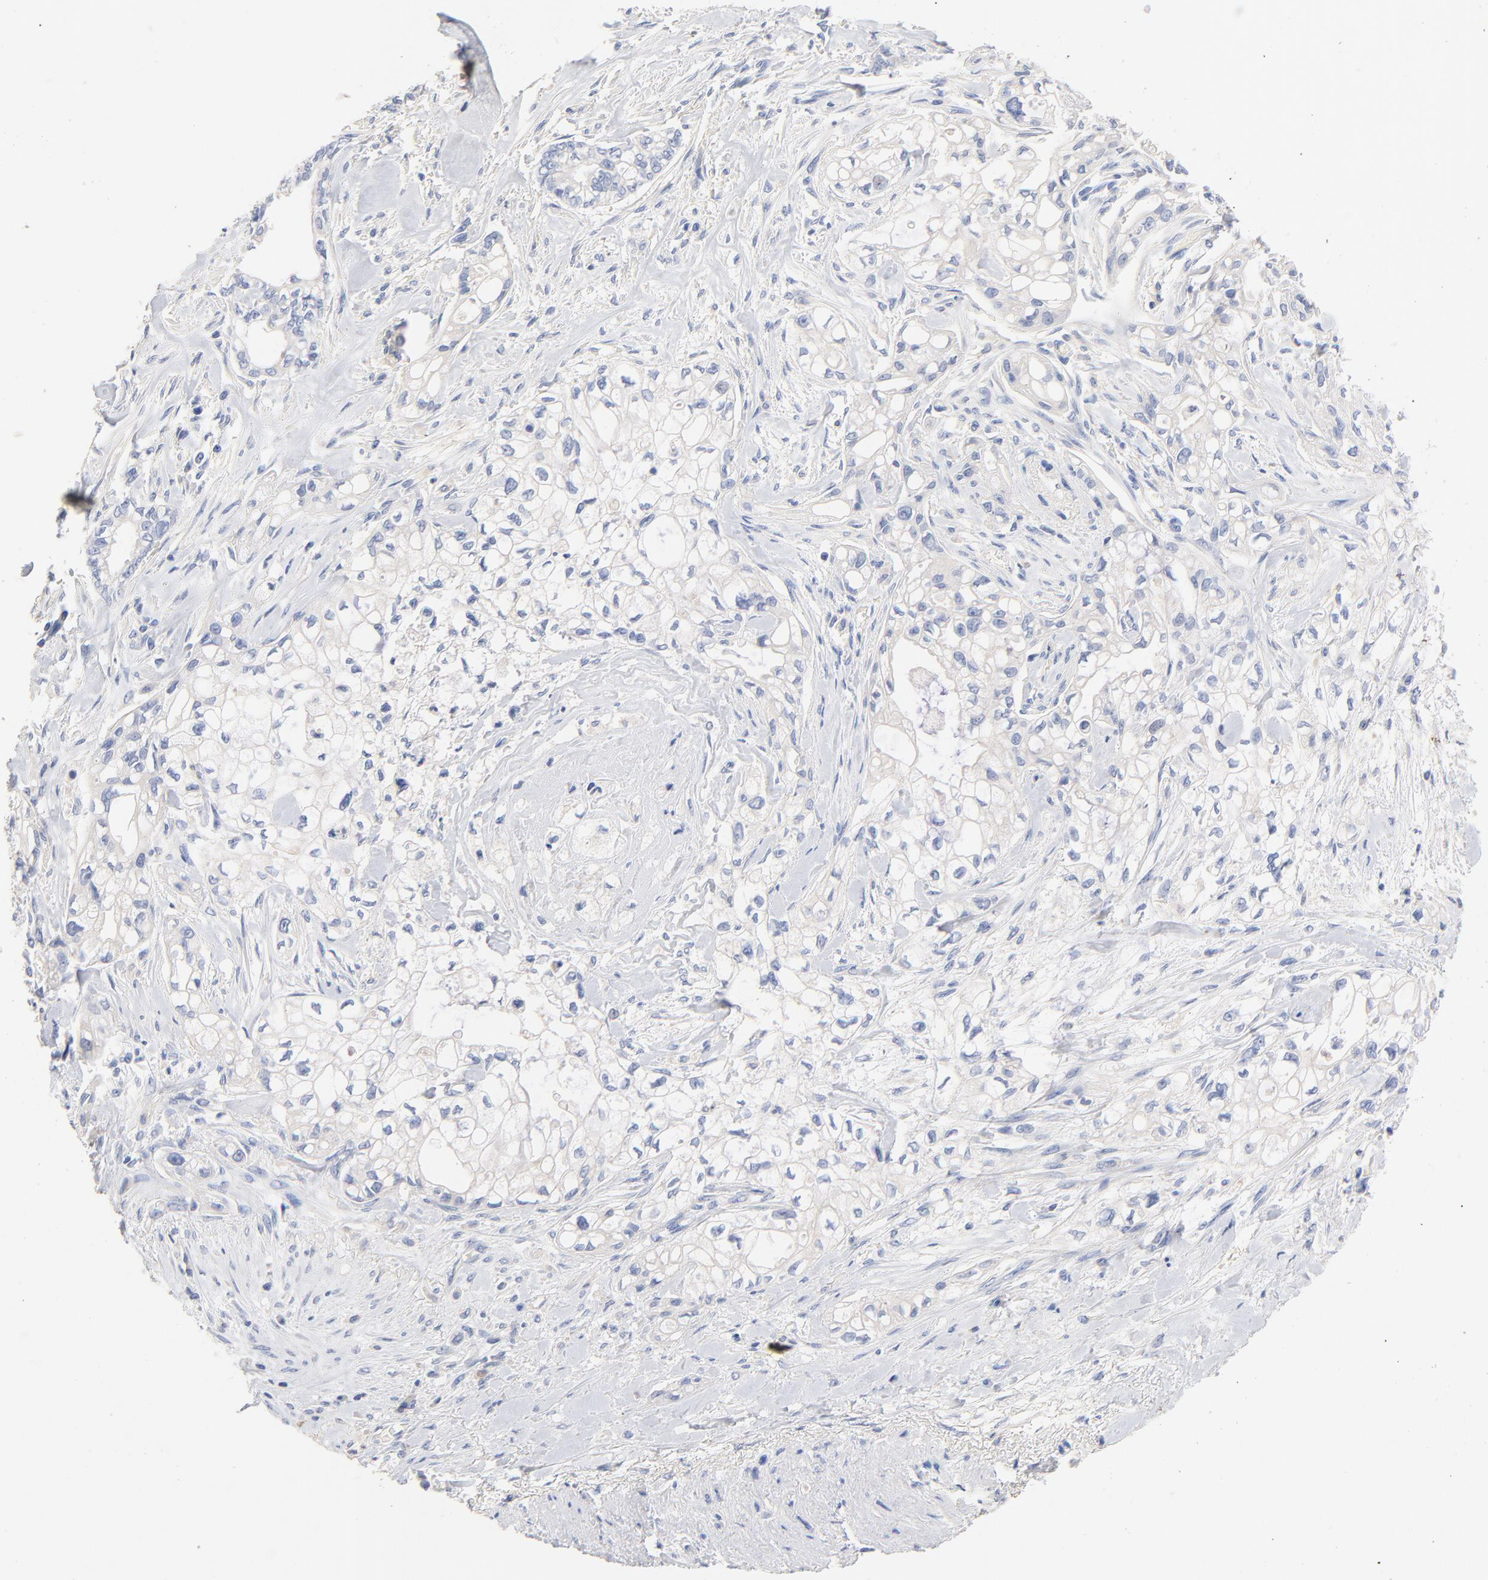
{"staining": {"intensity": "negative", "quantity": "none", "location": "none"}, "tissue": "pancreatic cancer", "cell_type": "Tumor cells", "image_type": "cancer", "snomed": [{"axis": "morphology", "description": "Normal tissue, NOS"}, {"axis": "topography", "description": "Pancreas"}], "caption": "Tumor cells are negative for brown protein staining in pancreatic cancer. (DAB (3,3'-diaminobenzidine) immunohistochemistry (IHC), high magnification).", "gene": "CPS1", "patient": {"sex": "male", "age": 42}}